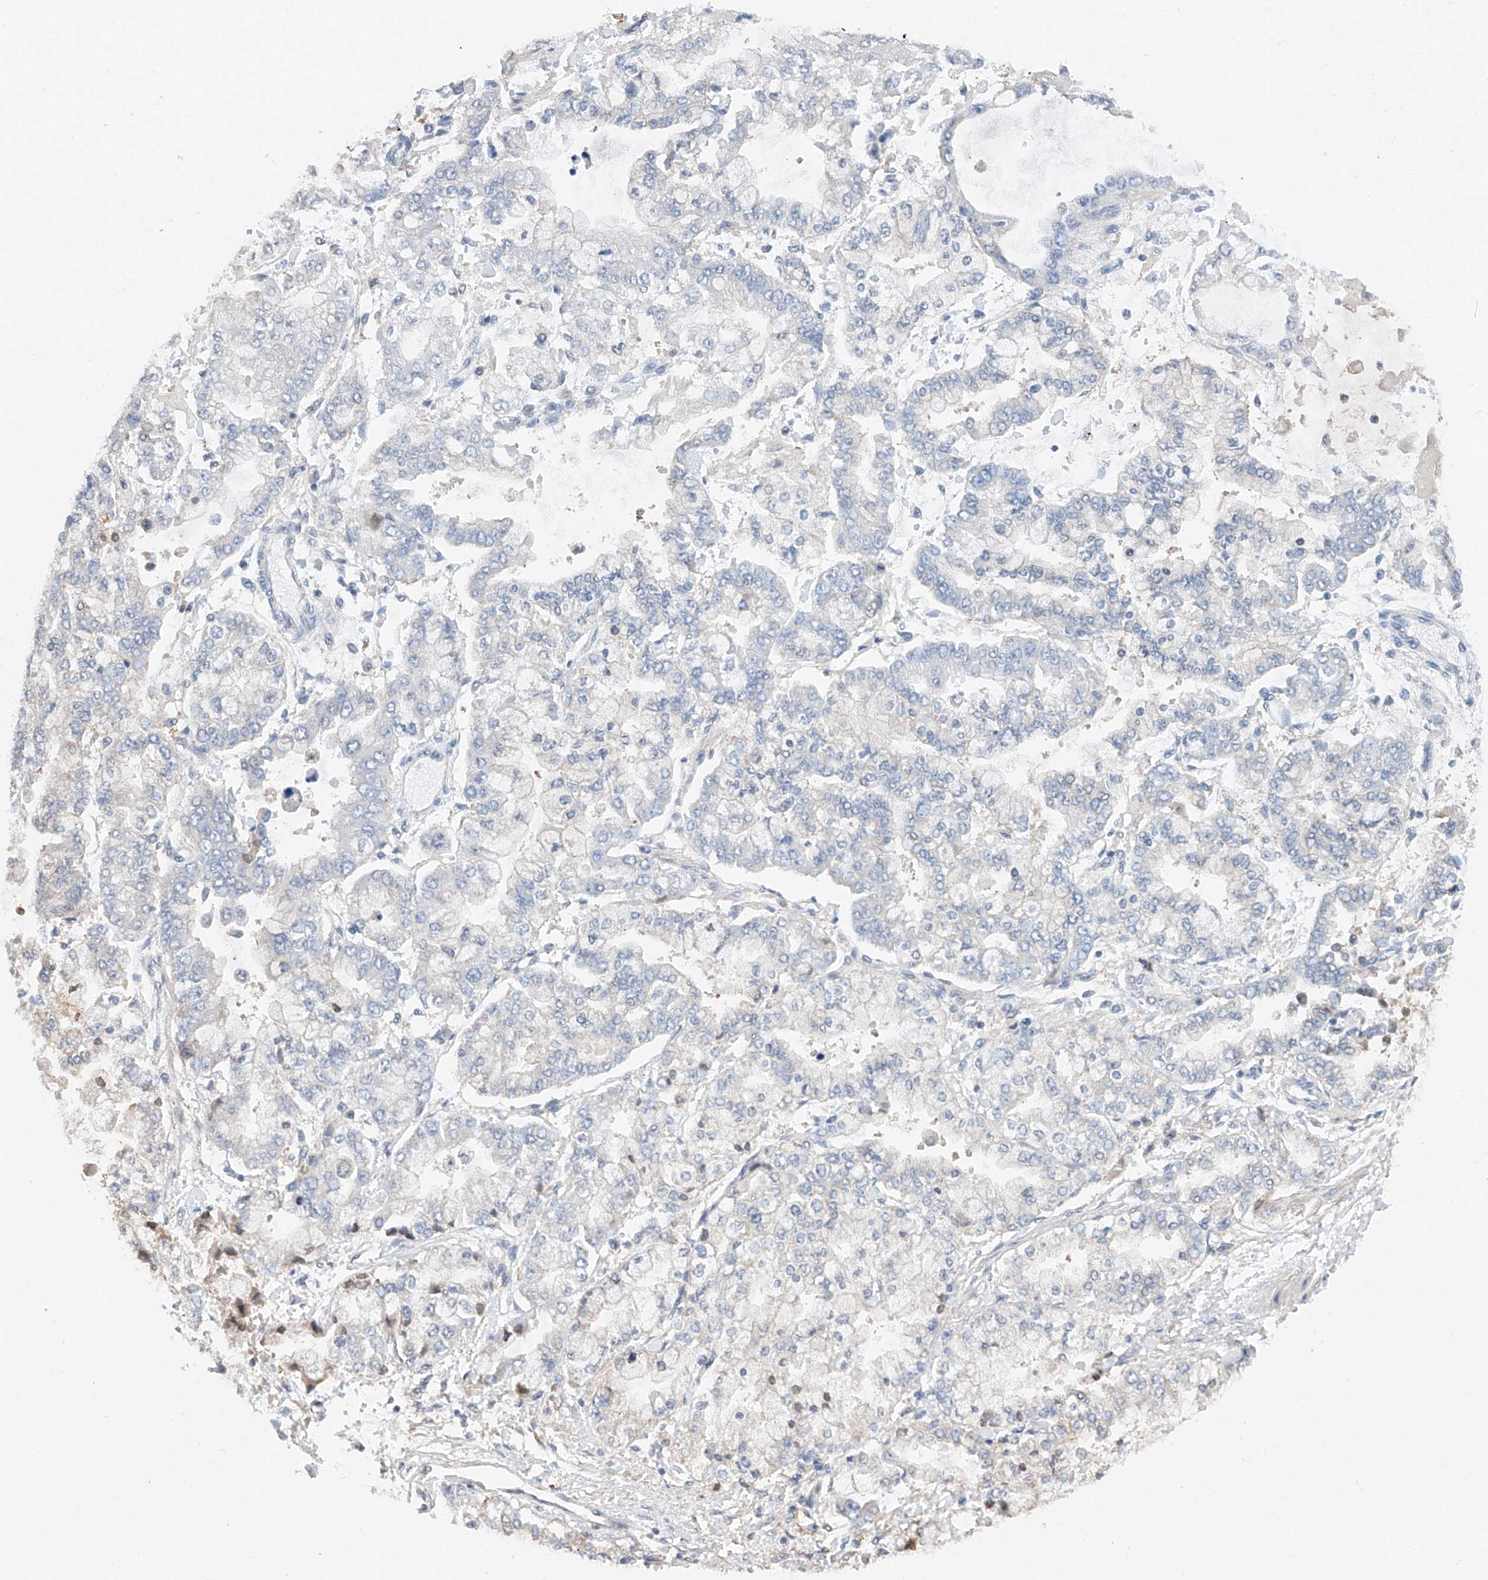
{"staining": {"intensity": "negative", "quantity": "none", "location": "none"}, "tissue": "stomach cancer", "cell_type": "Tumor cells", "image_type": "cancer", "snomed": [{"axis": "morphology", "description": "Normal tissue, NOS"}, {"axis": "morphology", "description": "Adenocarcinoma, NOS"}, {"axis": "topography", "description": "Stomach, upper"}, {"axis": "topography", "description": "Stomach"}], "caption": "A histopathology image of adenocarcinoma (stomach) stained for a protein shows no brown staining in tumor cells.", "gene": "FUCA2", "patient": {"sex": "male", "age": 76}}